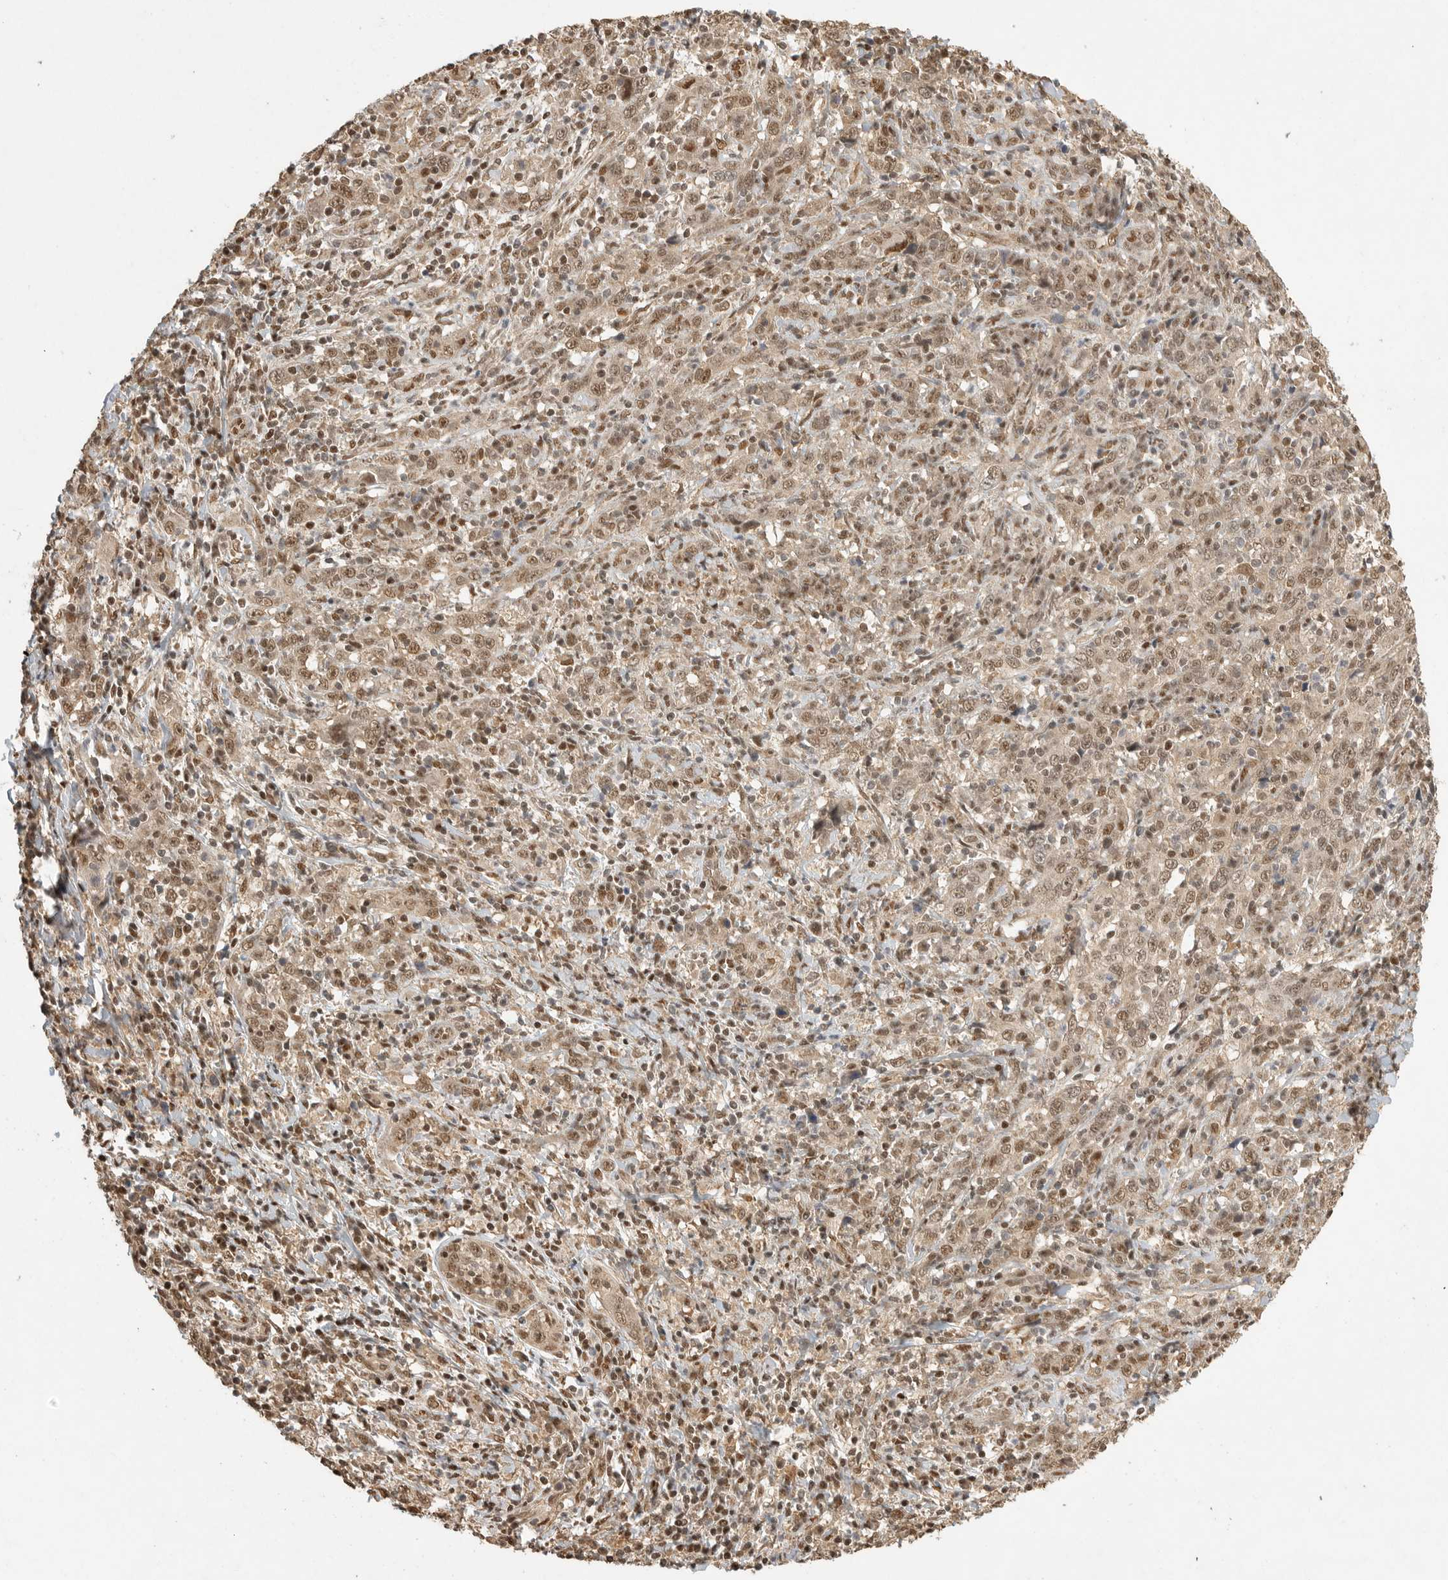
{"staining": {"intensity": "moderate", "quantity": ">75%", "location": "cytoplasmic/membranous,nuclear"}, "tissue": "cervical cancer", "cell_type": "Tumor cells", "image_type": "cancer", "snomed": [{"axis": "morphology", "description": "Squamous cell carcinoma, NOS"}, {"axis": "topography", "description": "Cervix"}], "caption": "Protein expression by immunohistochemistry displays moderate cytoplasmic/membranous and nuclear expression in about >75% of tumor cells in cervical cancer.", "gene": "DFFA", "patient": {"sex": "female", "age": 46}}